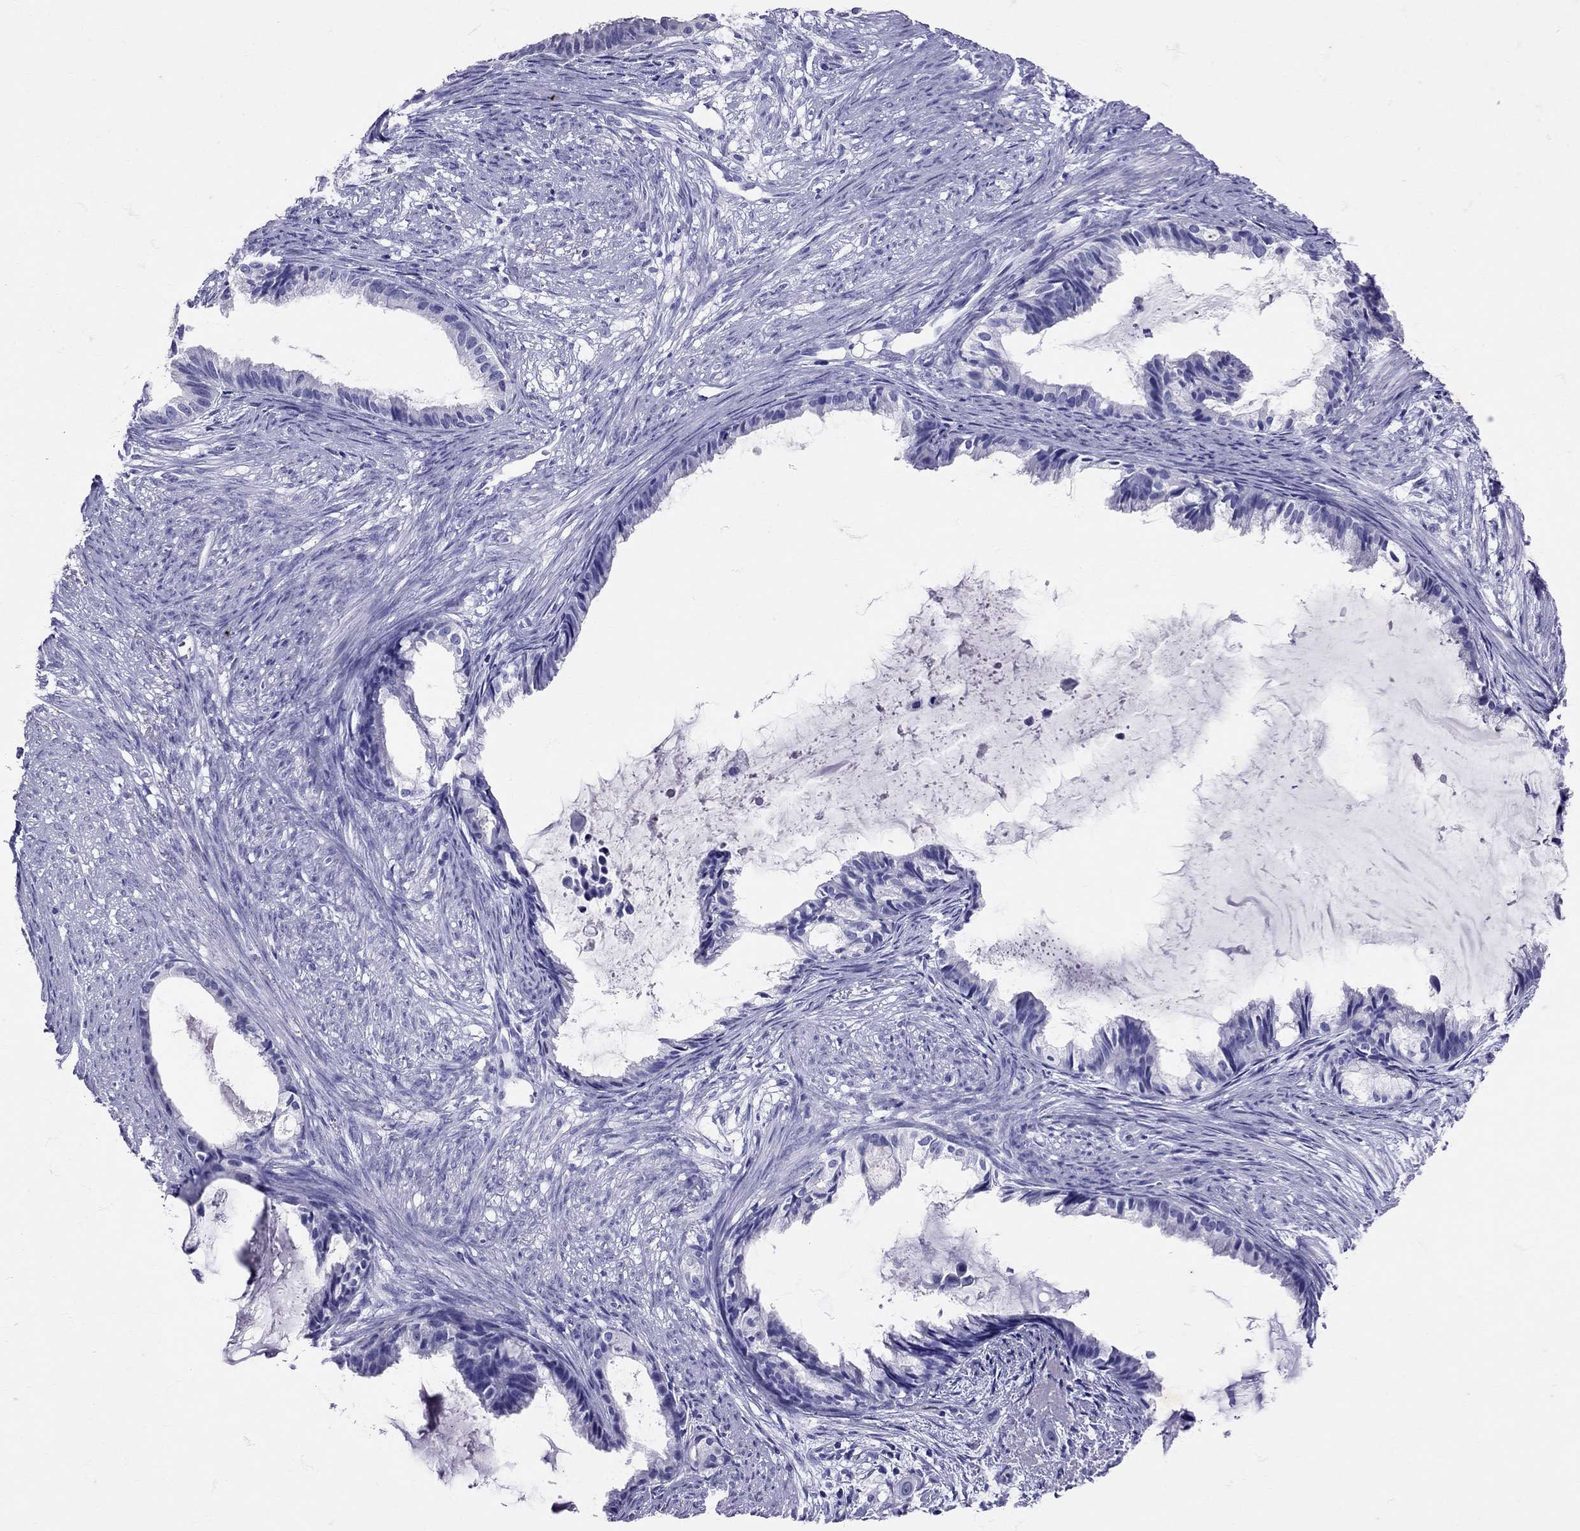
{"staining": {"intensity": "negative", "quantity": "none", "location": "none"}, "tissue": "endometrial cancer", "cell_type": "Tumor cells", "image_type": "cancer", "snomed": [{"axis": "morphology", "description": "Adenocarcinoma, NOS"}, {"axis": "topography", "description": "Endometrium"}], "caption": "Immunohistochemical staining of endometrial cancer exhibits no significant positivity in tumor cells. The staining was performed using DAB to visualize the protein expression in brown, while the nuclei were stained in blue with hematoxylin (Magnification: 20x).", "gene": "AVP", "patient": {"sex": "female", "age": 86}}